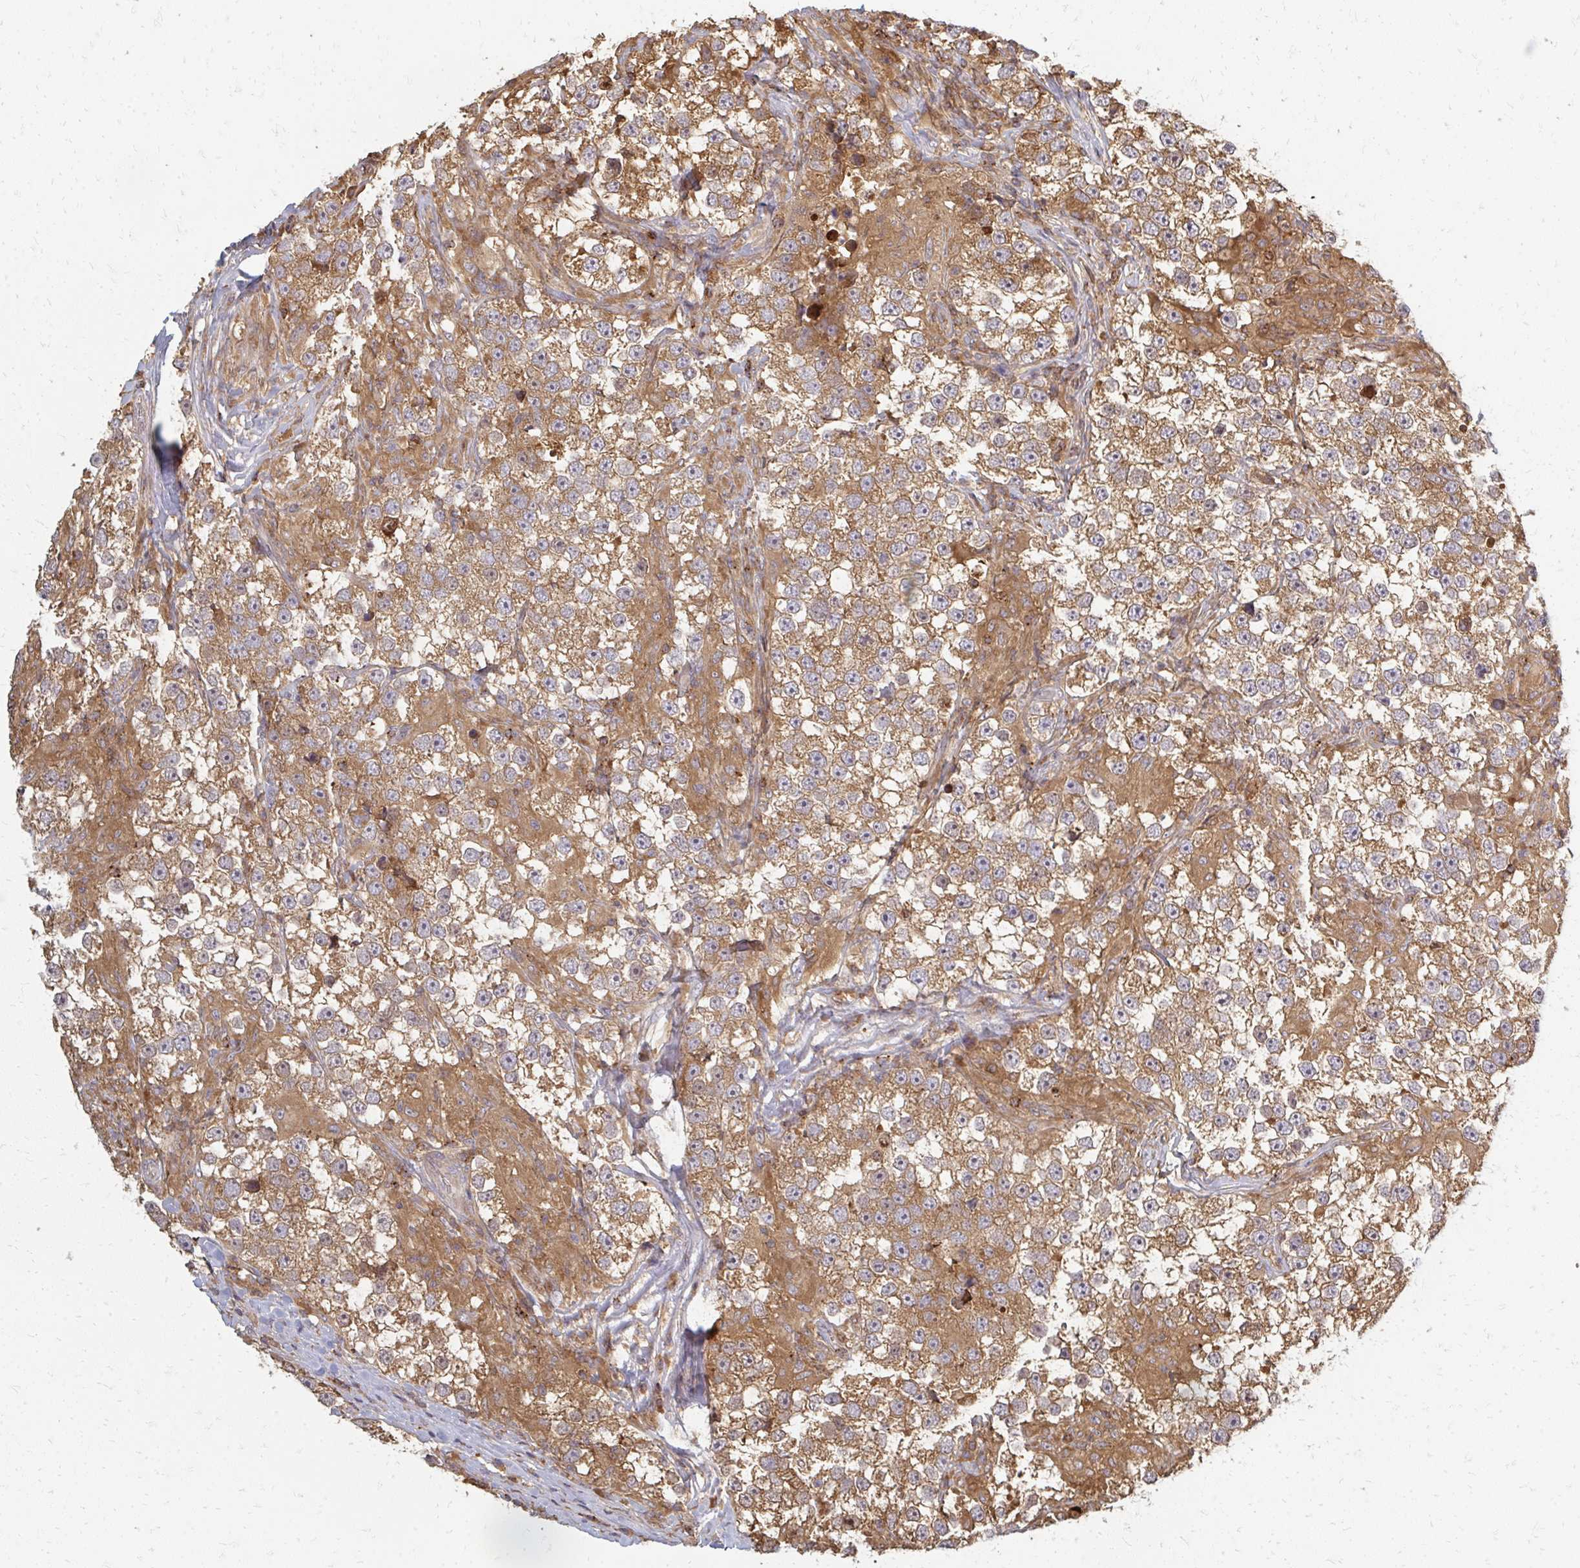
{"staining": {"intensity": "moderate", "quantity": ">75%", "location": "cytoplasmic/membranous"}, "tissue": "testis cancer", "cell_type": "Tumor cells", "image_type": "cancer", "snomed": [{"axis": "morphology", "description": "Seminoma, NOS"}, {"axis": "topography", "description": "Testis"}], "caption": "IHC (DAB (3,3'-diaminobenzidine)) staining of human seminoma (testis) reveals moderate cytoplasmic/membranous protein staining in approximately >75% of tumor cells.", "gene": "ZNF285", "patient": {"sex": "male", "age": 46}}